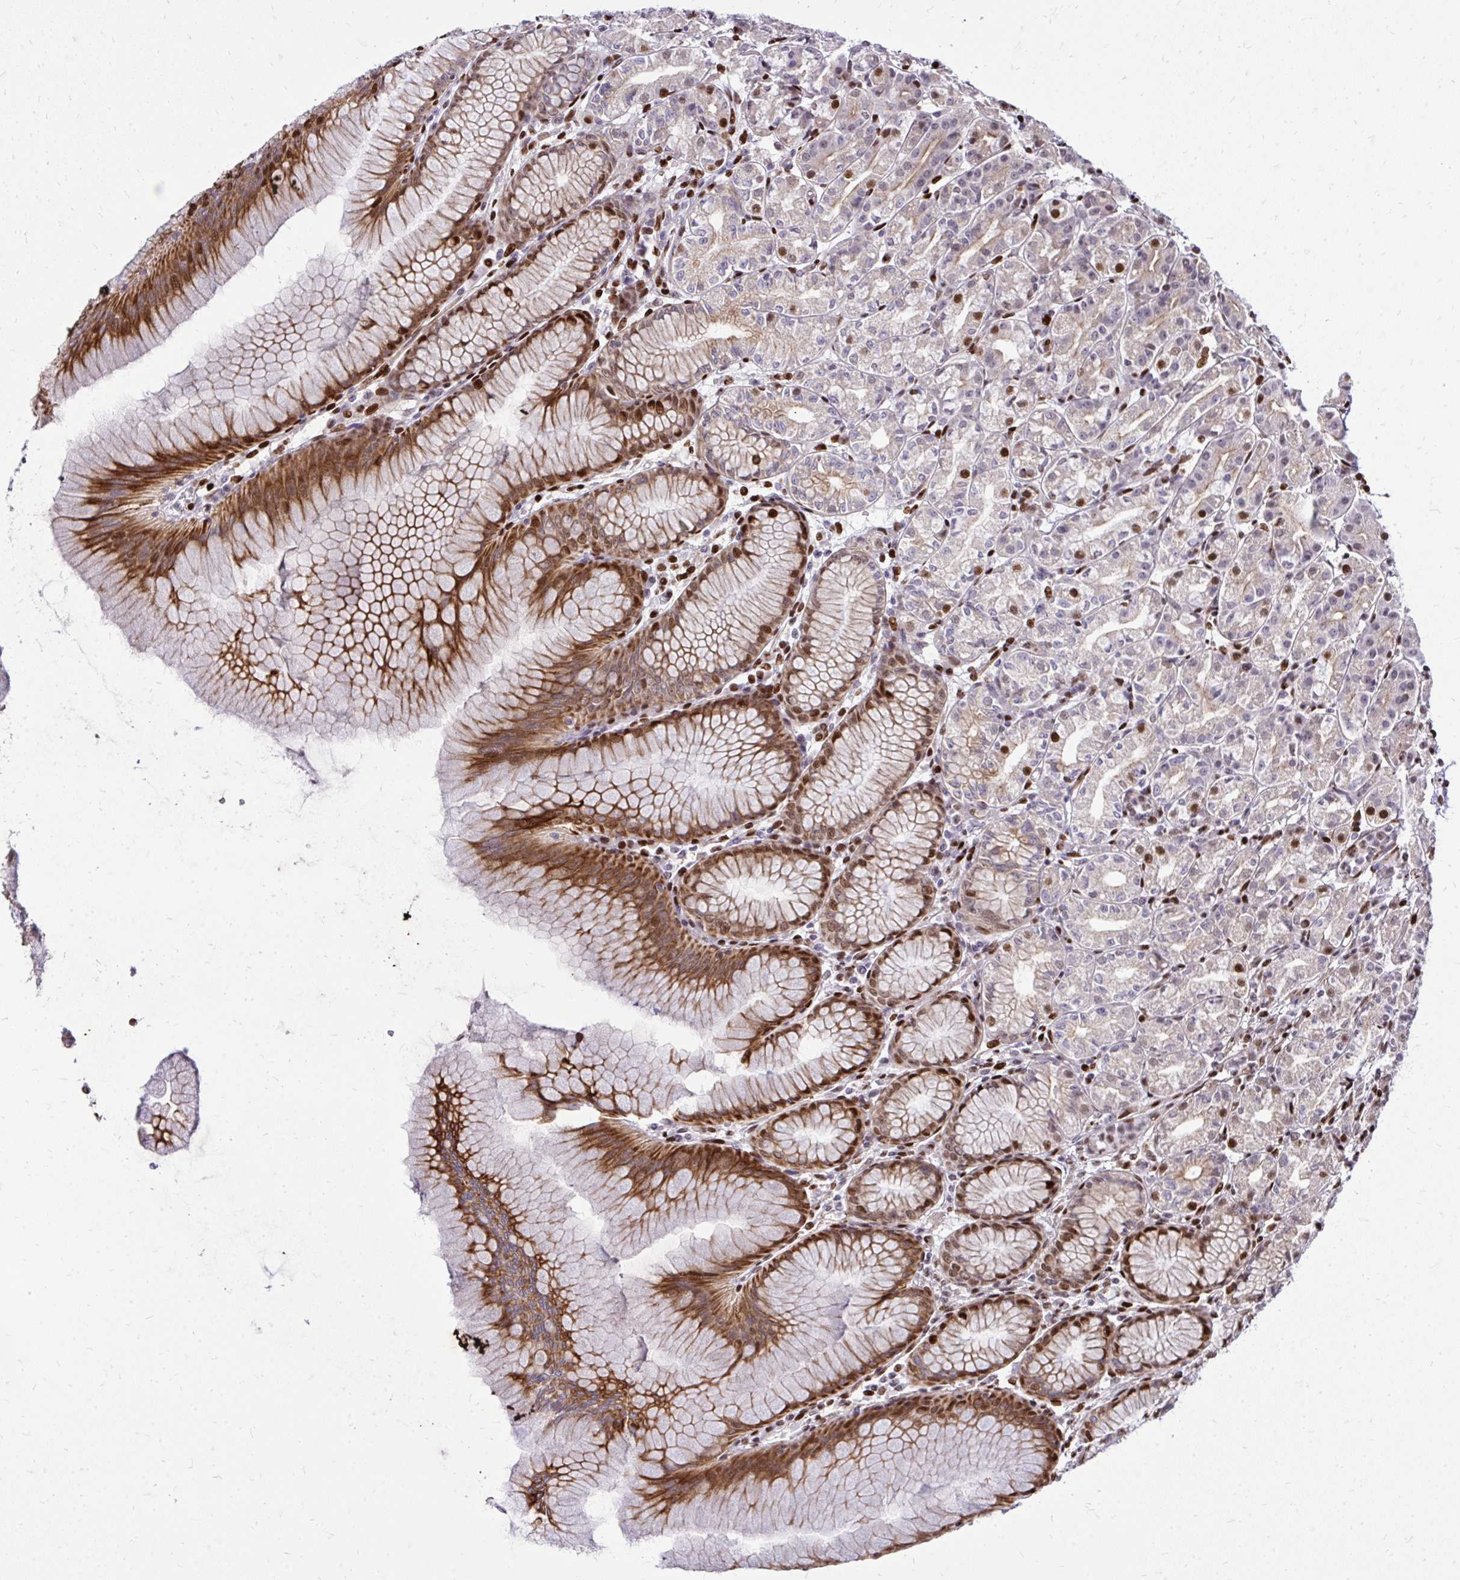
{"staining": {"intensity": "strong", "quantity": "25%-75%", "location": "cytoplasmic/membranous,nuclear"}, "tissue": "stomach", "cell_type": "Glandular cells", "image_type": "normal", "snomed": [{"axis": "morphology", "description": "Normal tissue, NOS"}, {"axis": "topography", "description": "Stomach"}], "caption": "Normal stomach was stained to show a protein in brown. There is high levels of strong cytoplasmic/membranous,nuclear expression in about 25%-75% of glandular cells.", "gene": "TBL1Y", "patient": {"sex": "female", "age": 57}}